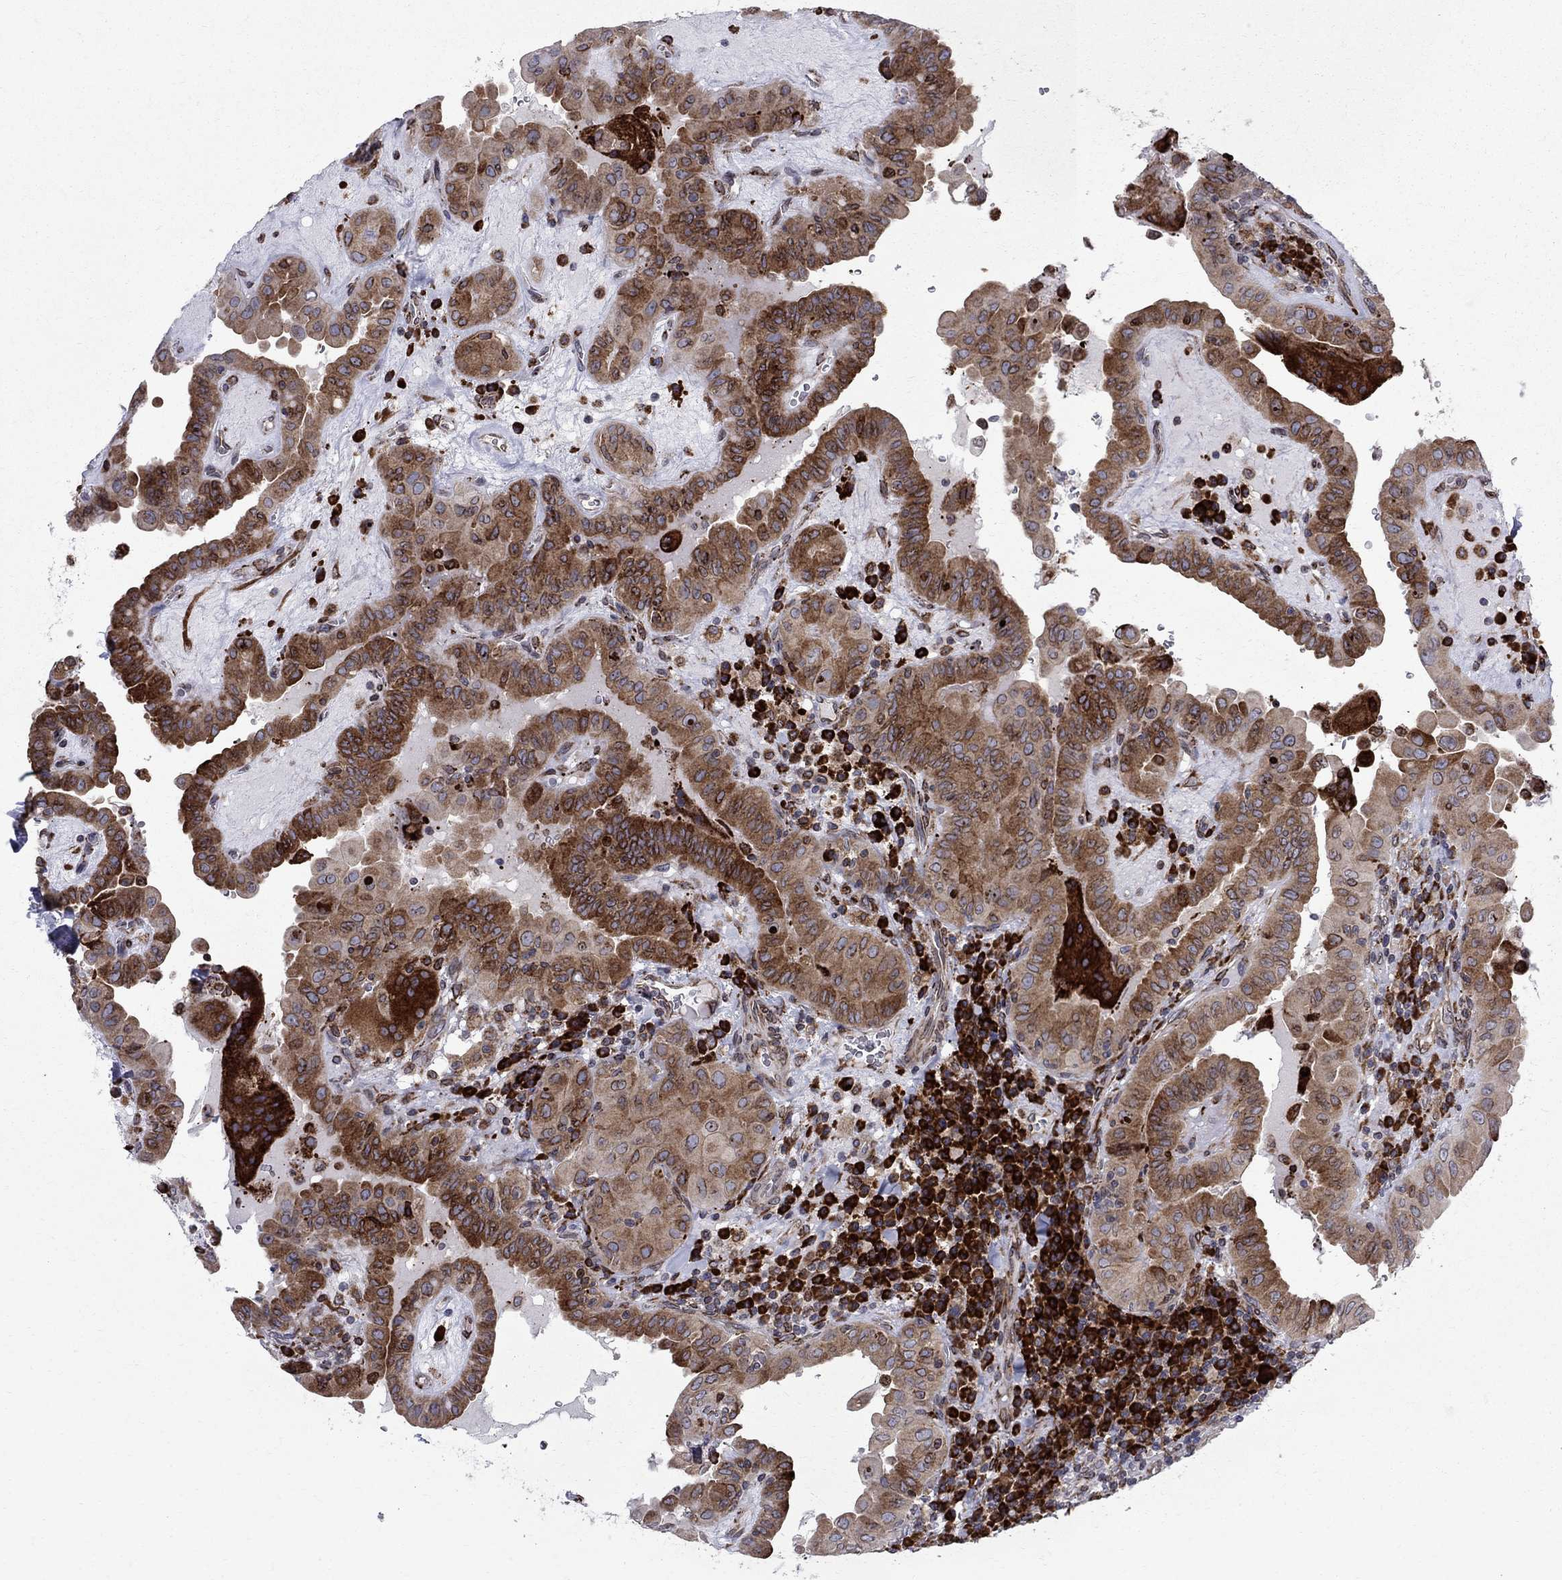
{"staining": {"intensity": "strong", "quantity": "<25%", "location": "cytoplasmic/membranous"}, "tissue": "thyroid cancer", "cell_type": "Tumor cells", "image_type": "cancer", "snomed": [{"axis": "morphology", "description": "Papillary adenocarcinoma, NOS"}, {"axis": "topography", "description": "Thyroid gland"}], "caption": "The immunohistochemical stain shows strong cytoplasmic/membranous expression in tumor cells of thyroid cancer tissue.", "gene": "CAB39L", "patient": {"sex": "female", "age": 37}}